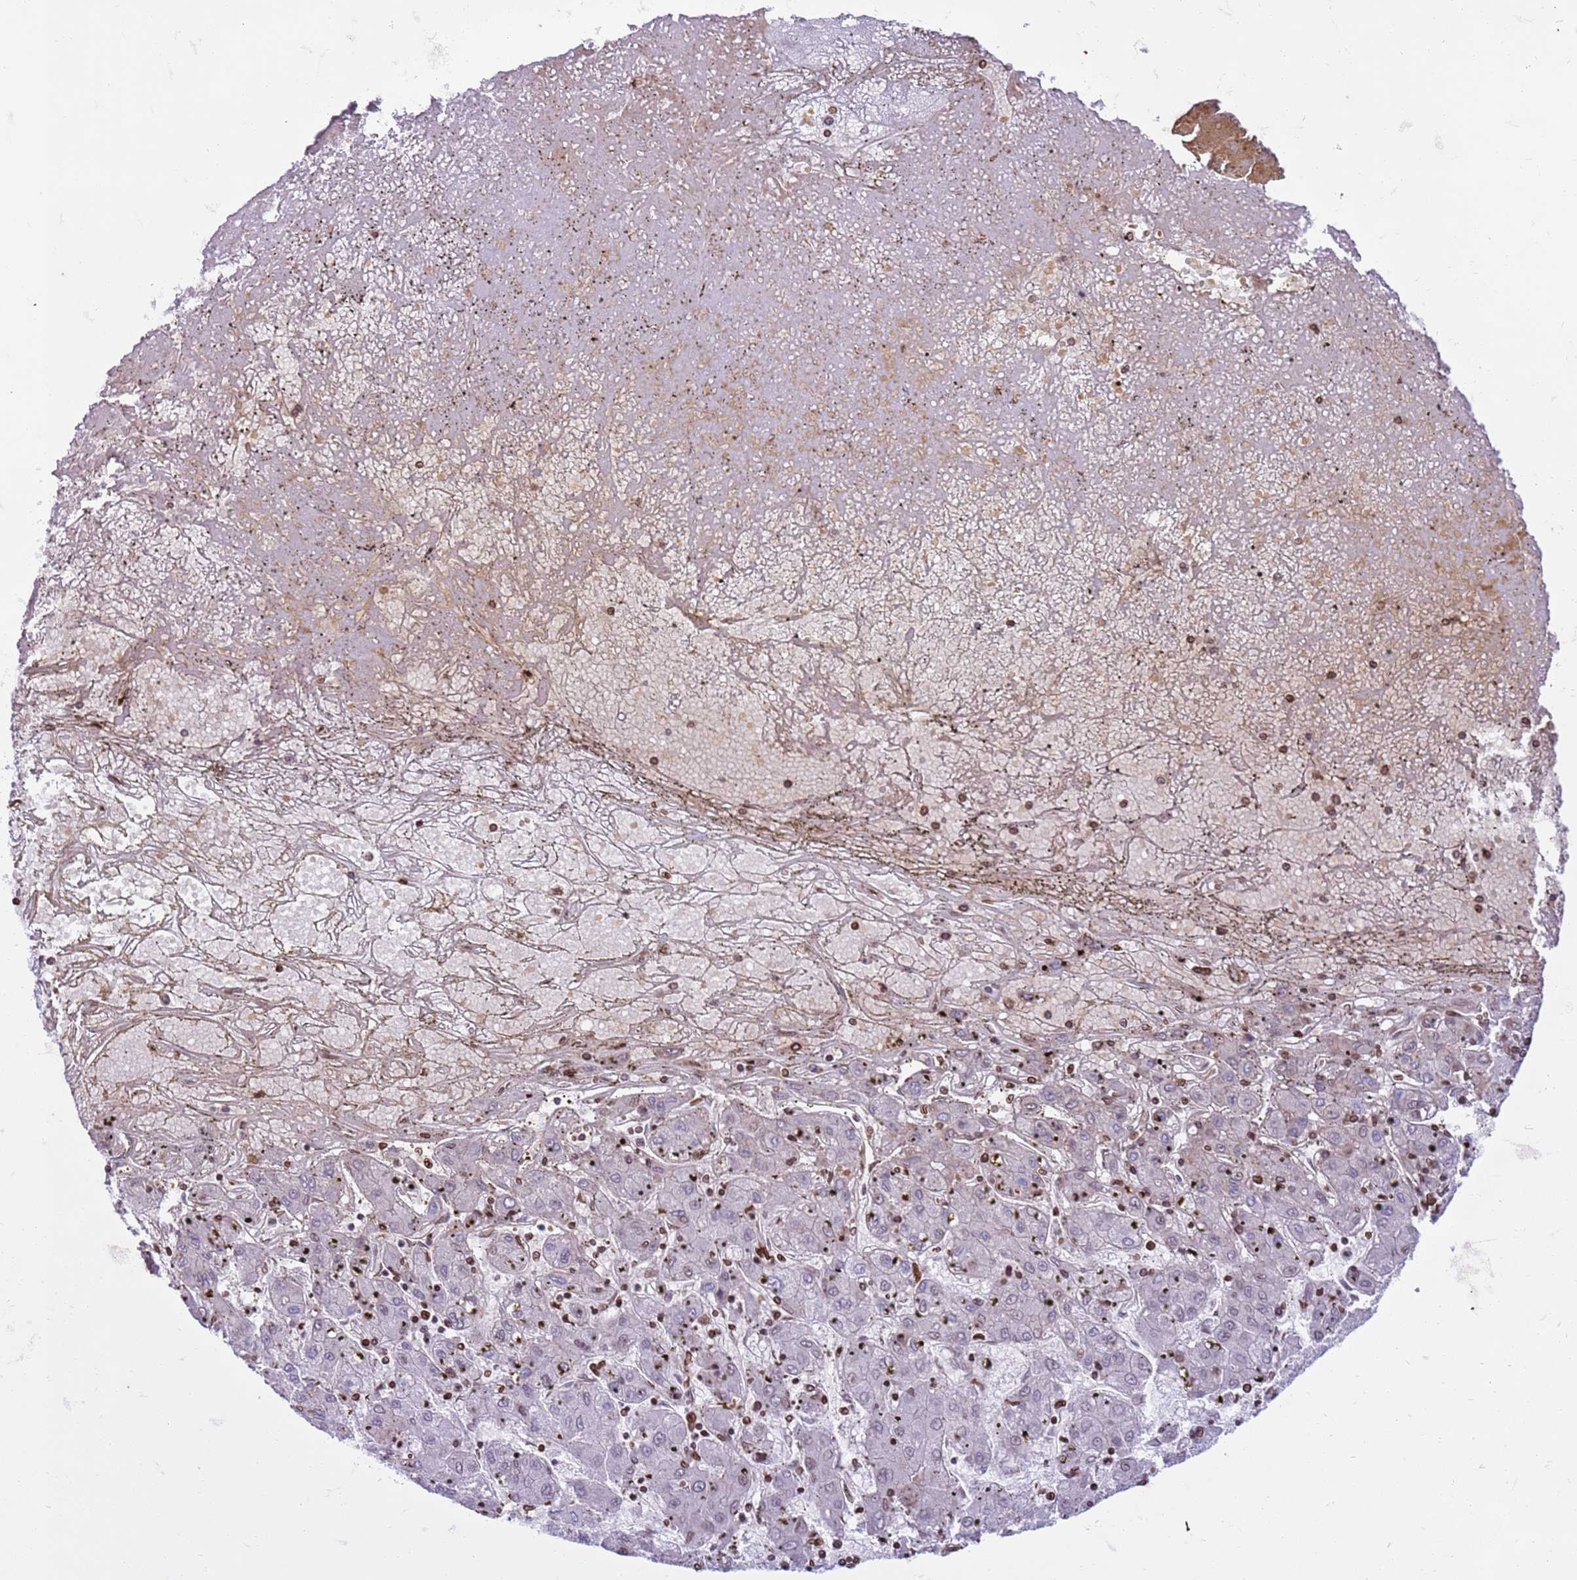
{"staining": {"intensity": "weak", "quantity": "<25%", "location": "cytoplasmic/membranous,nuclear"}, "tissue": "liver cancer", "cell_type": "Tumor cells", "image_type": "cancer", "snomed": [{"axis": "morphology", "description": "Carcinoma, Hepatocellular, NOS"}, {"axis": "topography", "description": "Liver"}], "caption": "Tumor cells show no significant protein expression in hepatocellular carcinoma (liver).", "gene": "METTL25B", "patient": {"sex": "male", "age": 72}}